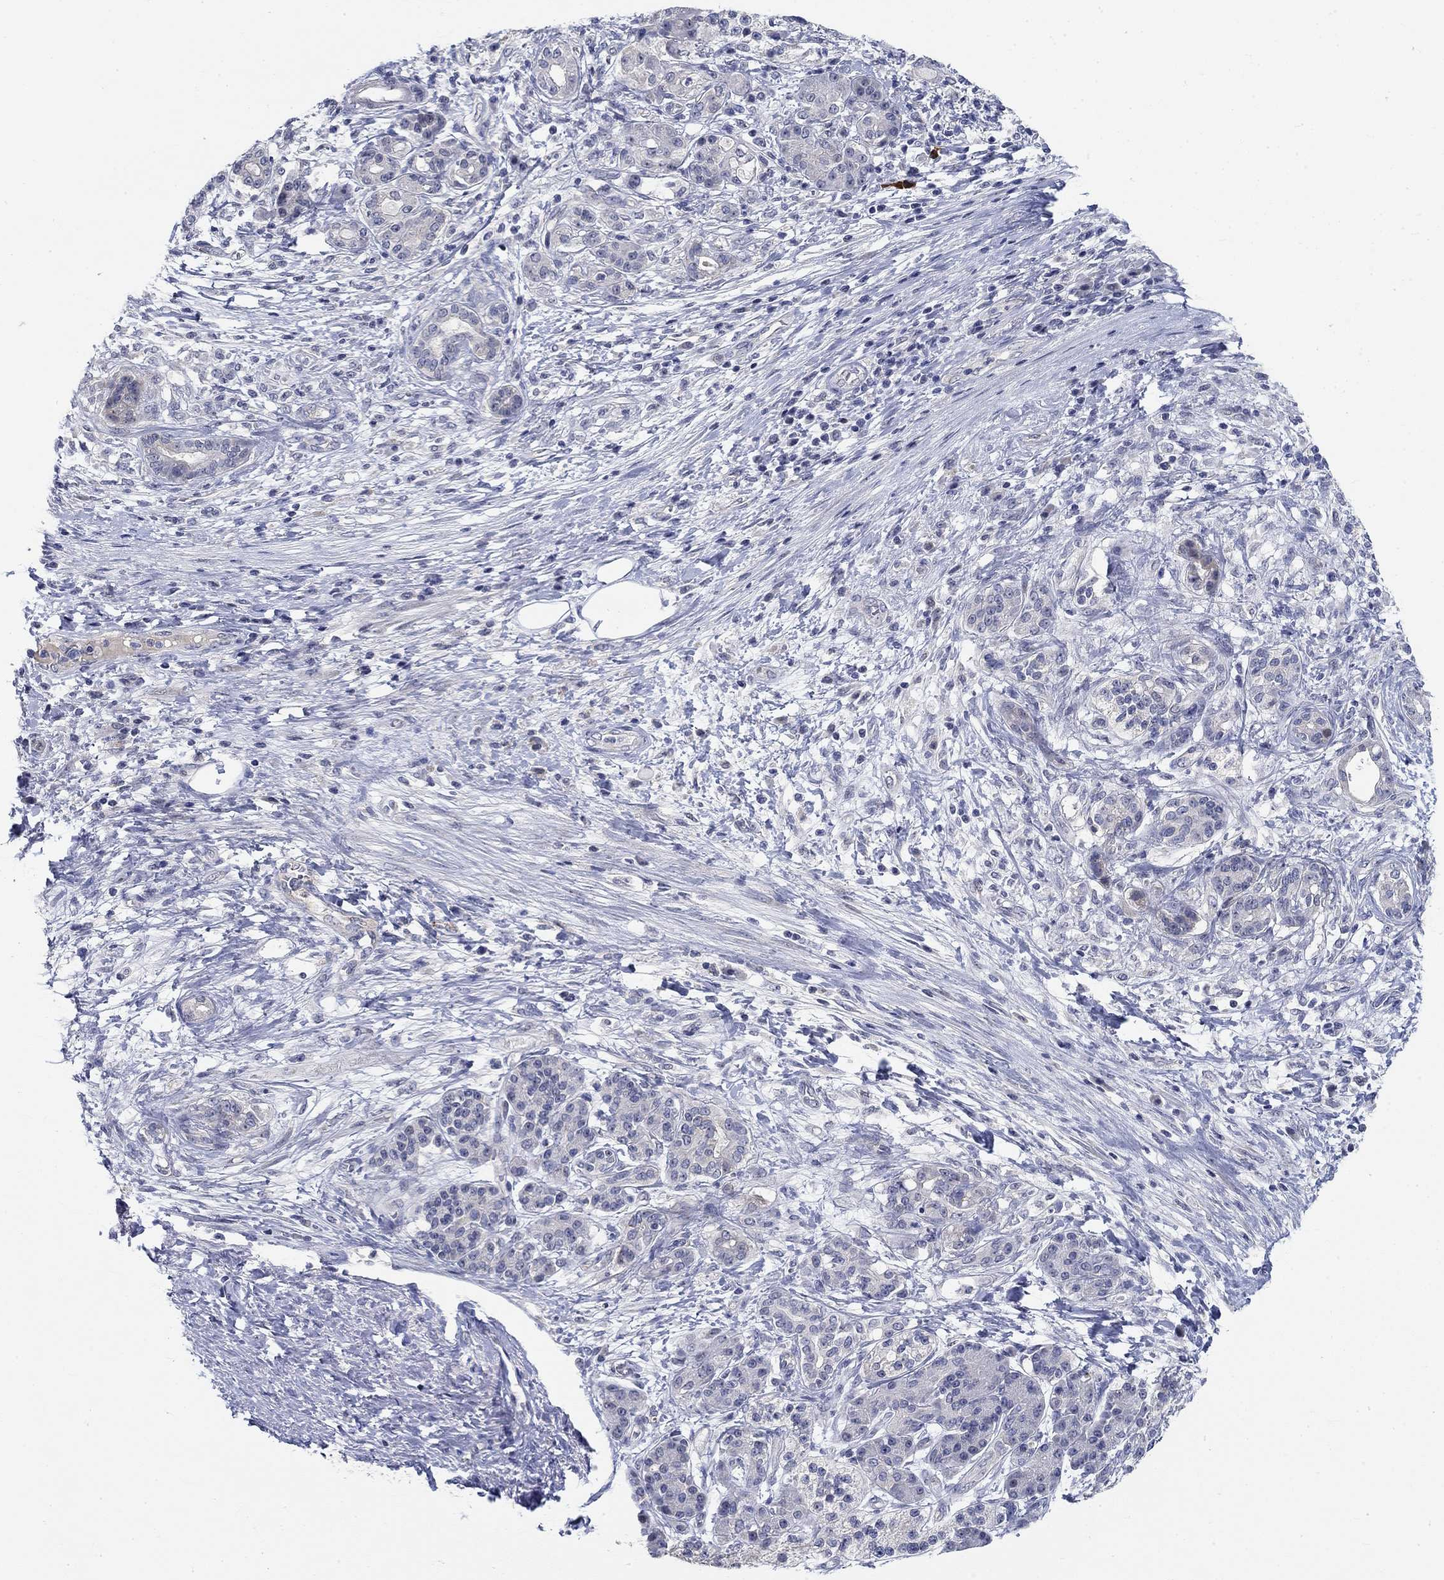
{"staining": {"intensity": "negative", "quantity": "none", "location": "none"}, "tissue": "pancreatic cancer", "cell_type": "Tumor cells", "image_type": "cancer", "snomed": [{"axis": "morphology", "description": "Adenocarcinoma, NOS"}, {"axis": "topography", "description": "Pancreas"}], "caption": "High magnification brightfield microscopy of adenocarcinoma (pancreatic) stained with DAB (3,3'-diaminobenzidine) (brown) and counterstained with hematoxylin (blue): tumor cells show no significant expression.", "gene": "SMIM18", "patient": {"sex": "female", "age": 73}}